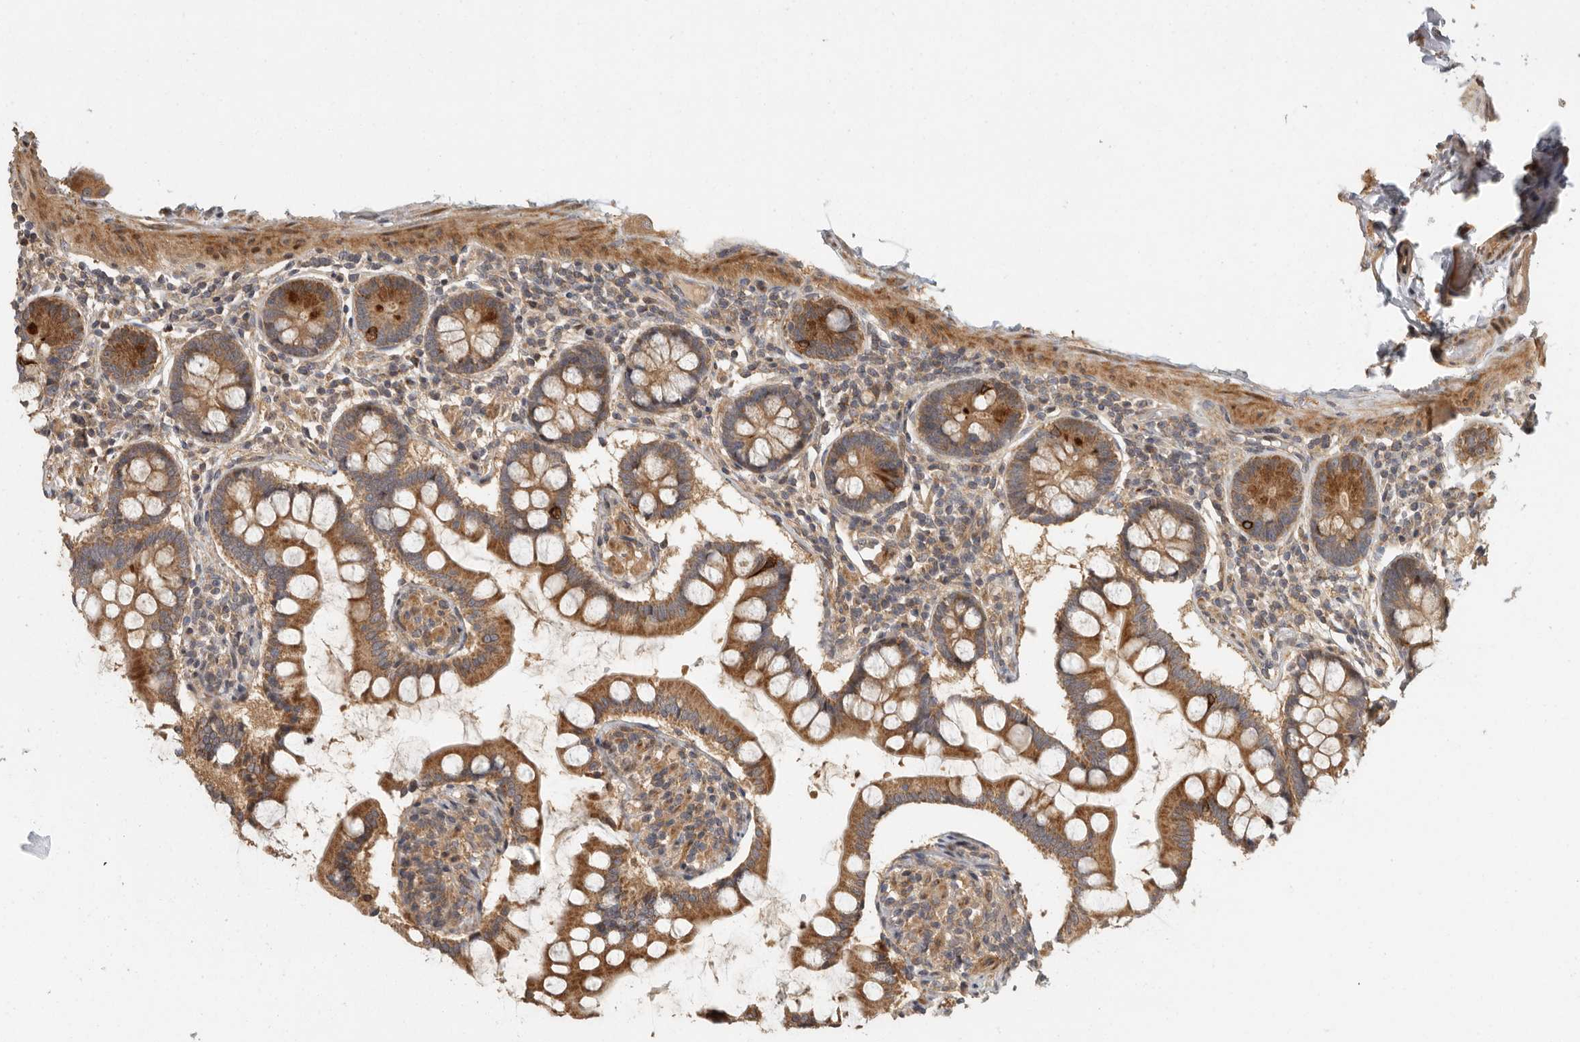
{"staining": {"intensity": "moderate", "quantity": ">75%", "location": "cytoplasmic/membranous"}, "tissue": "small intestine", "cell_type": "Glandular cells", "image_type": "normal", "snomed": [{"axis": "morphology", "description": "Normal tissue, NOS"}, {"axis": "topography", "description": "Small intestine"}], "caption": "High-magnification brightfield microscopy of unremarkable small intestine stained with DAB (brown) and counterstained with hematoxylin (blue). glandular cells exhibit moderate cytoplasmic/membranous positivity is appreciated in approximately>75% of cells.", "gene": "SWT1", "patient": {"sex": "male", "age": 41}}